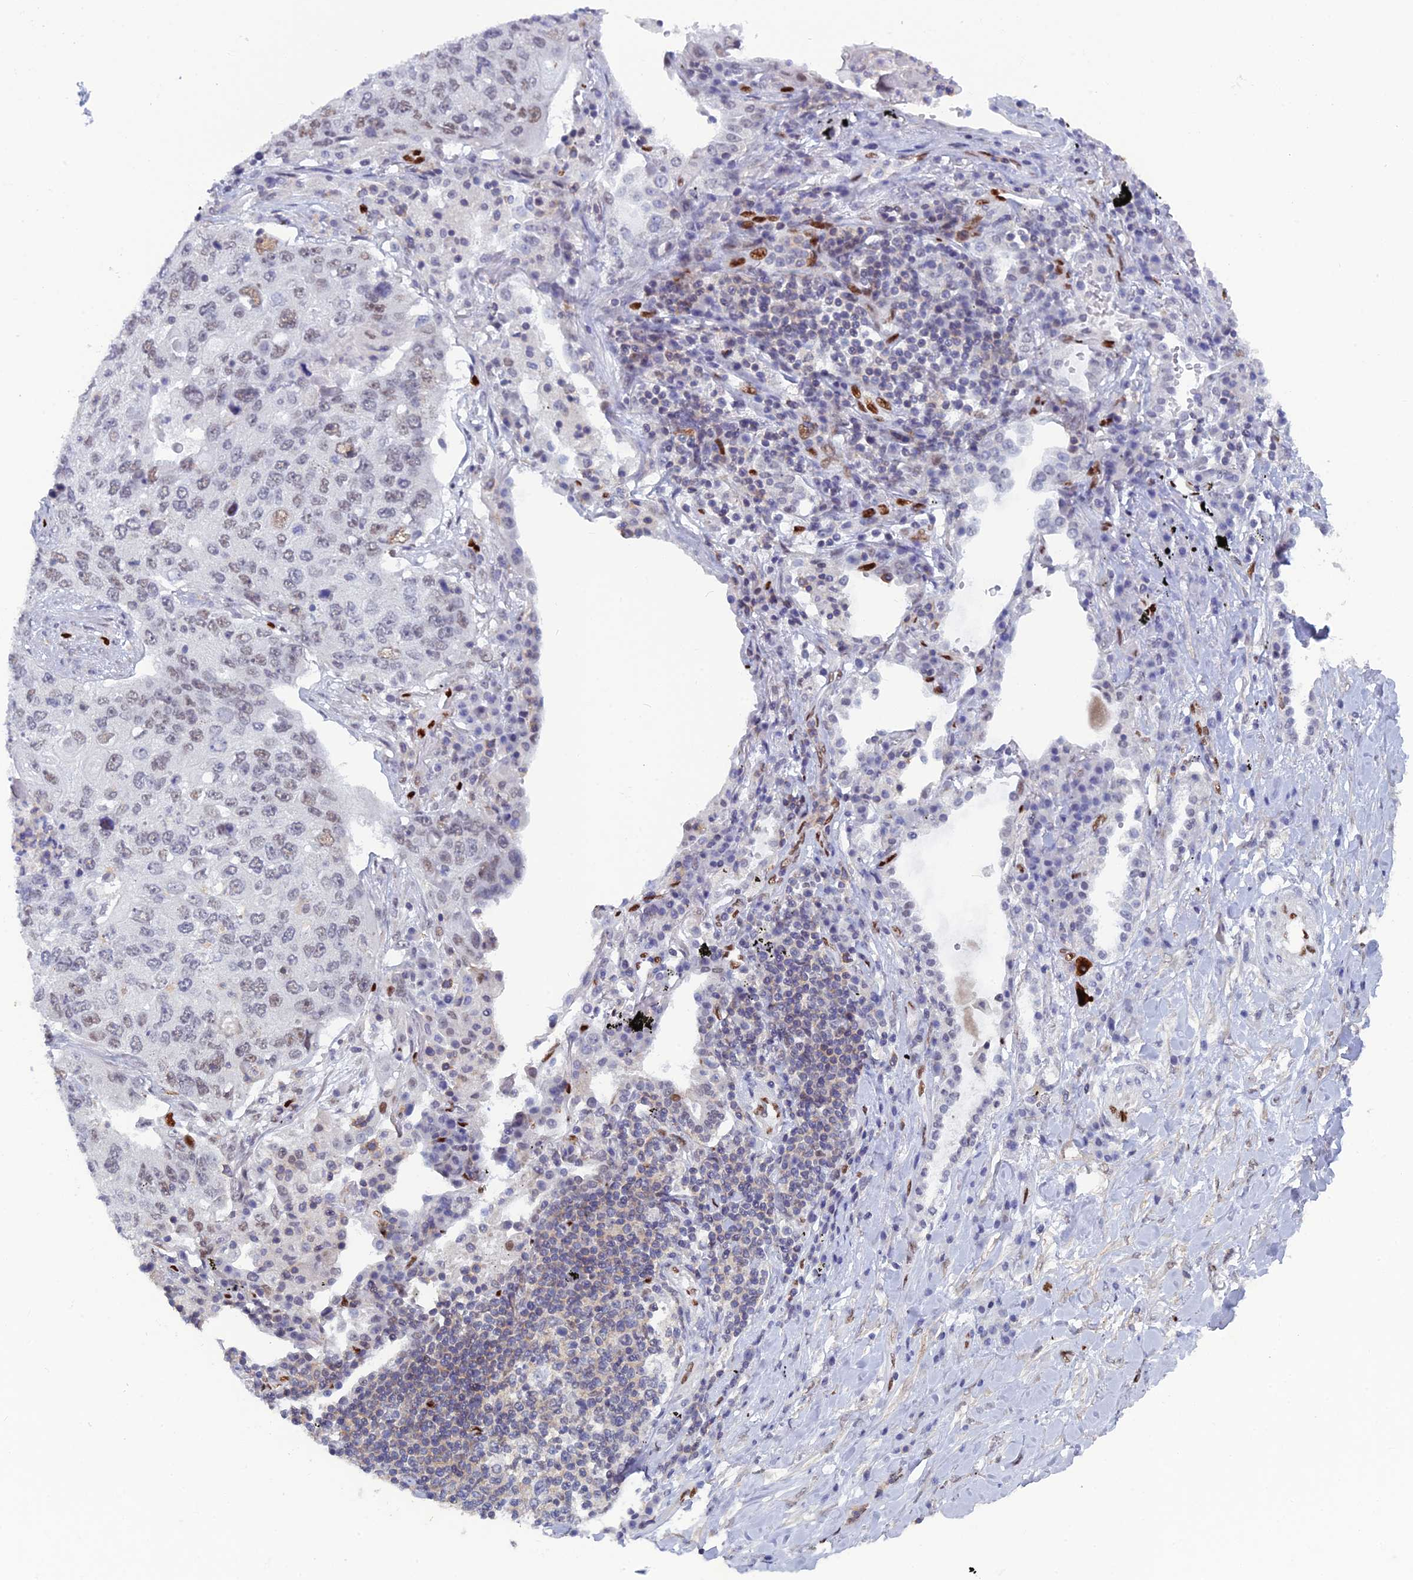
{"staining": {"intensity": "weak", "quantity": "<25%", "location": "nuclear"}, "tissue": "lung cancer", "cell_type": "Tumor cells", "image_type": "cancer", "snomed": [{"axis": "morphology", "description": "Squamous cell carcinoma, NOS"}, {"axis": "topography", "description": "Lung"}], "caption": "Immunohistochemical staining of human lung squamous cell carcinoma demonstrates no significant positivity in tumor cells.", "gene": "NOL4L", "patient": {"sex": "female", "age": 63}}